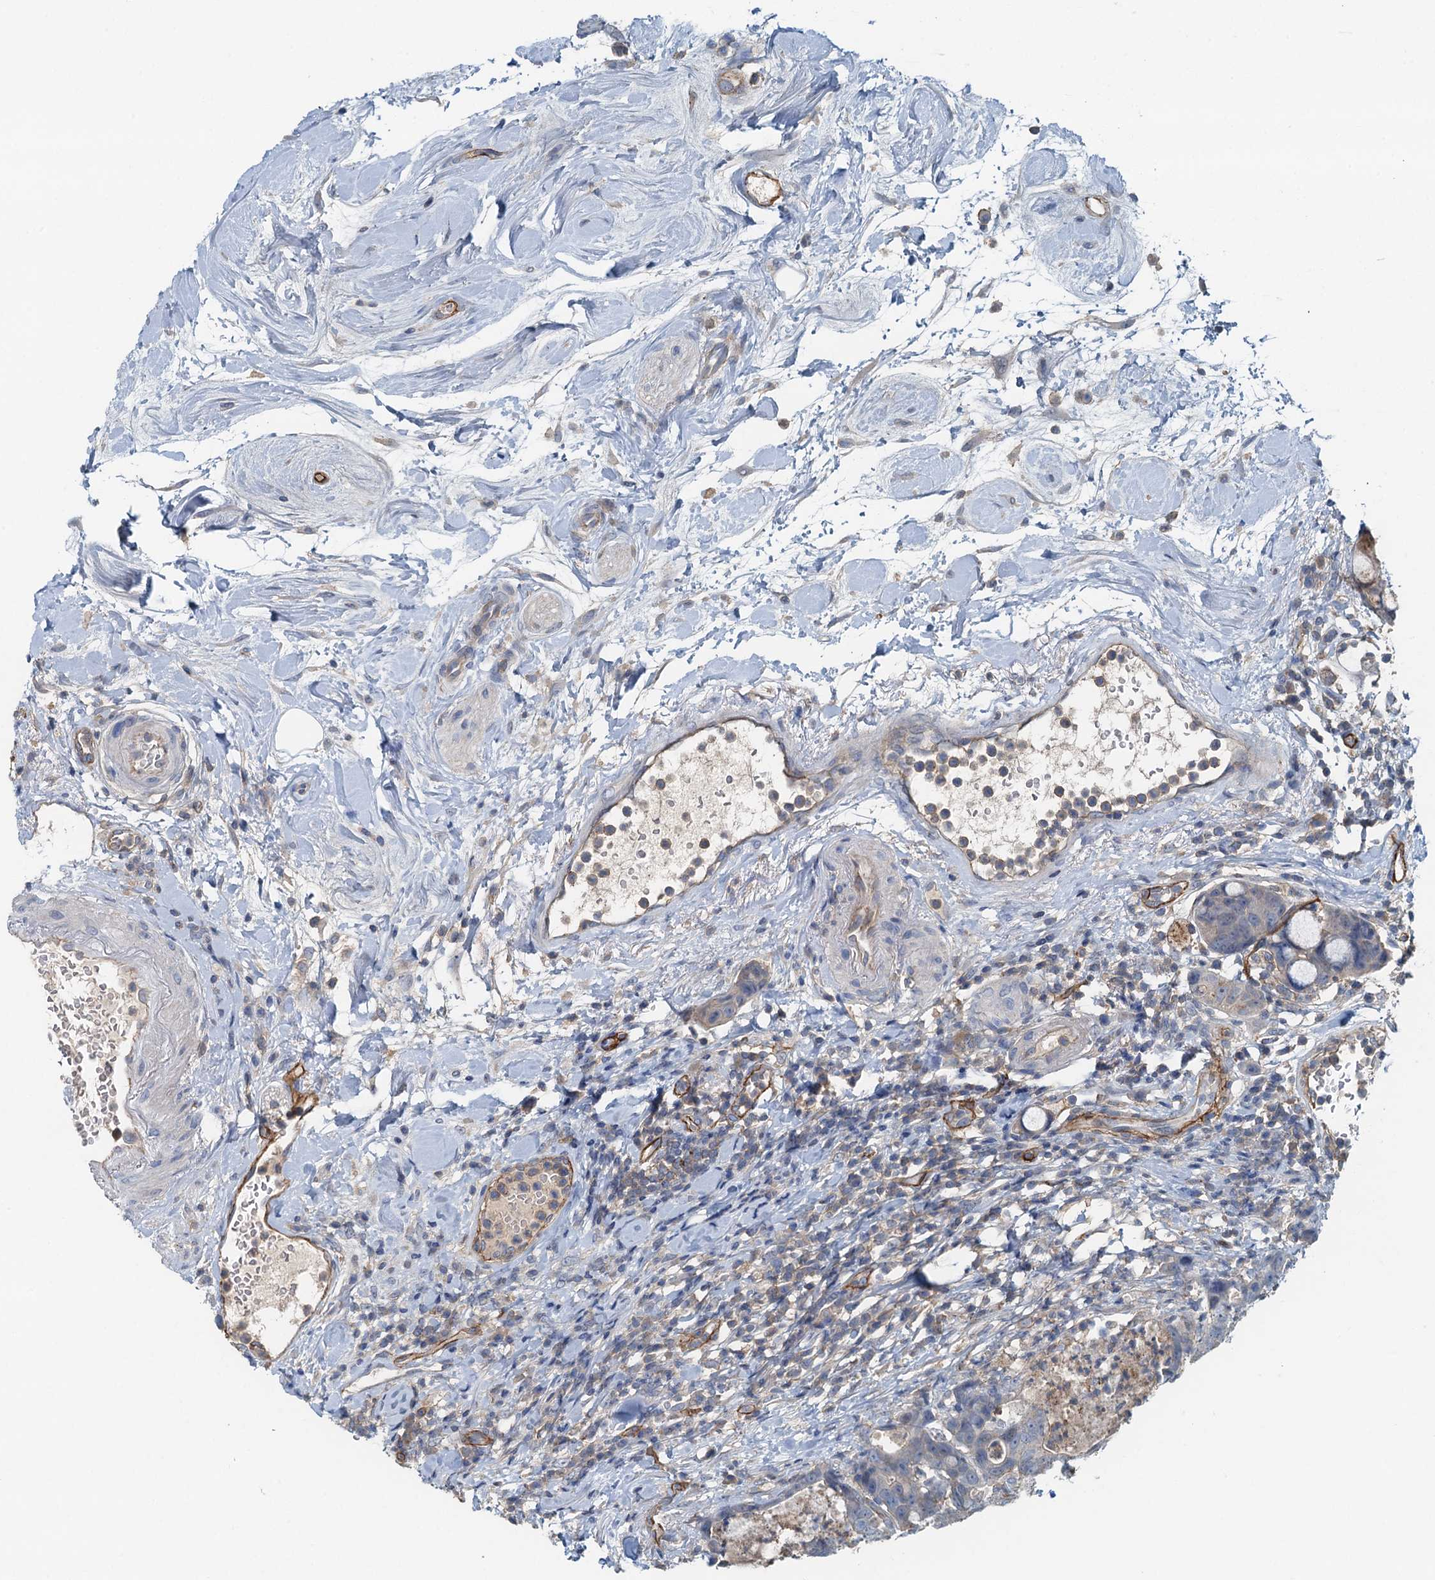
{"staining": {"intensity": "negative", "quantity": "none", "location": "none"}, "tissue": "colorectal cancer", "cell_type": "Tumor cells", "image_type": "cancer", "snomed": [{"axis": "morphology", "description": "Adenocarcinoma, NOS"}, {"axis": "topography", "description": "Colon"}], "caption": "A high-resolution micrograph shows immunohistochemistry staining of adenocarcinoma (colorectal), which demonstrates no significant staining in tumor cells.", "gene": "THAP10", "patient": {"sex": "female", "age": 82}}